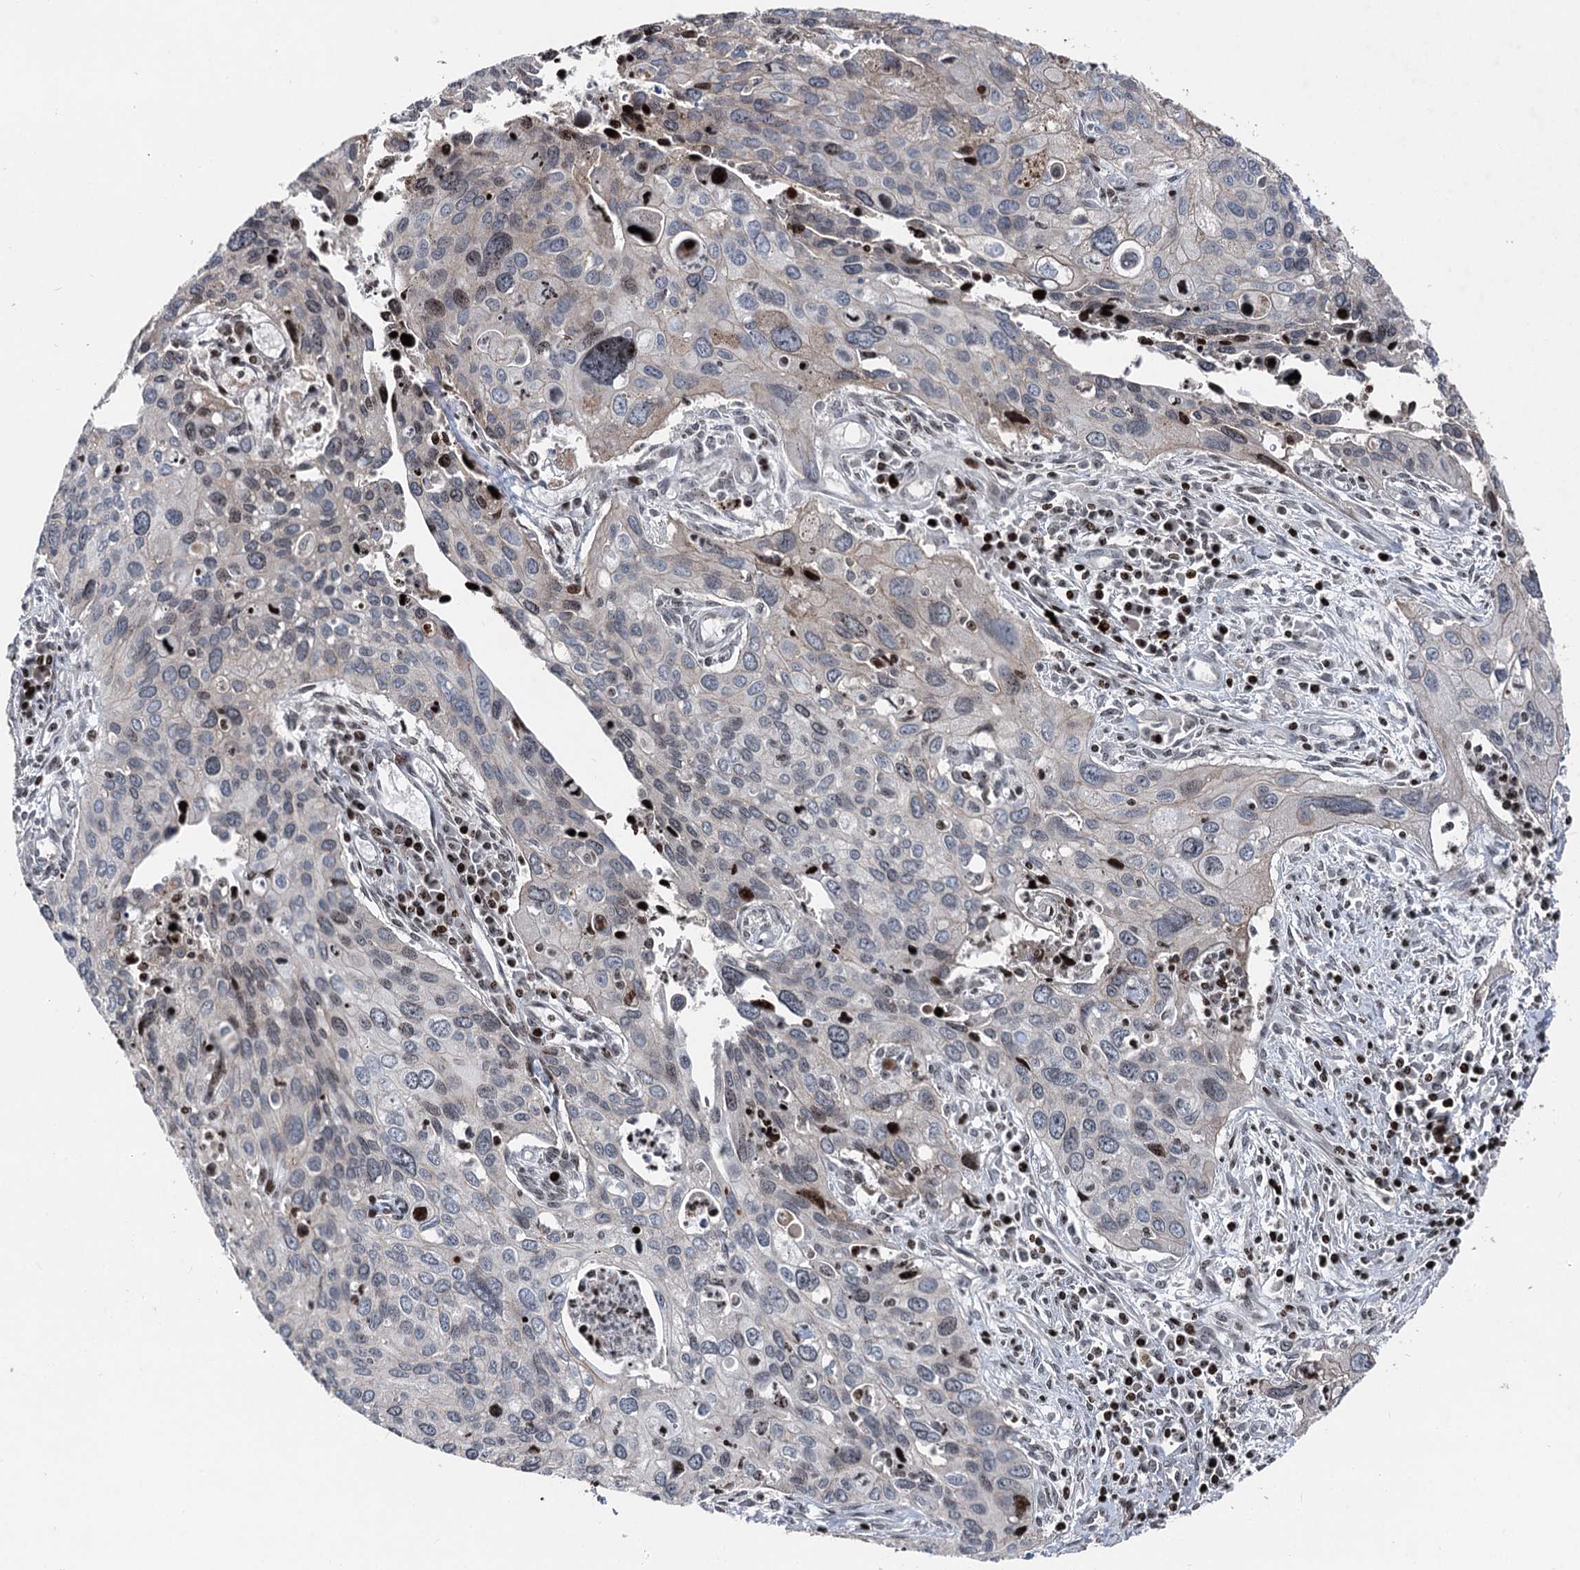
{"staining": {"intensity": "weak", "quantity": "<25%", "location": "nuclear"}, "tissue": "cervical cancer", "cell_type": "Tumor cells", "image_type": "cancer", "snomed": [{"axis": "morphology", "description": "Squamous cell carcinoma, NOS"}, {"axis": "topography", "description": "Cervix"}], "caption": "A high-resolution micrograph shows IHC staining of squamous cell carcinoma (cervical), which exhibits no significant positivity in tumor cells.", "gene": "ITFG2", "patient": {"sex": "female", "age": 55}}